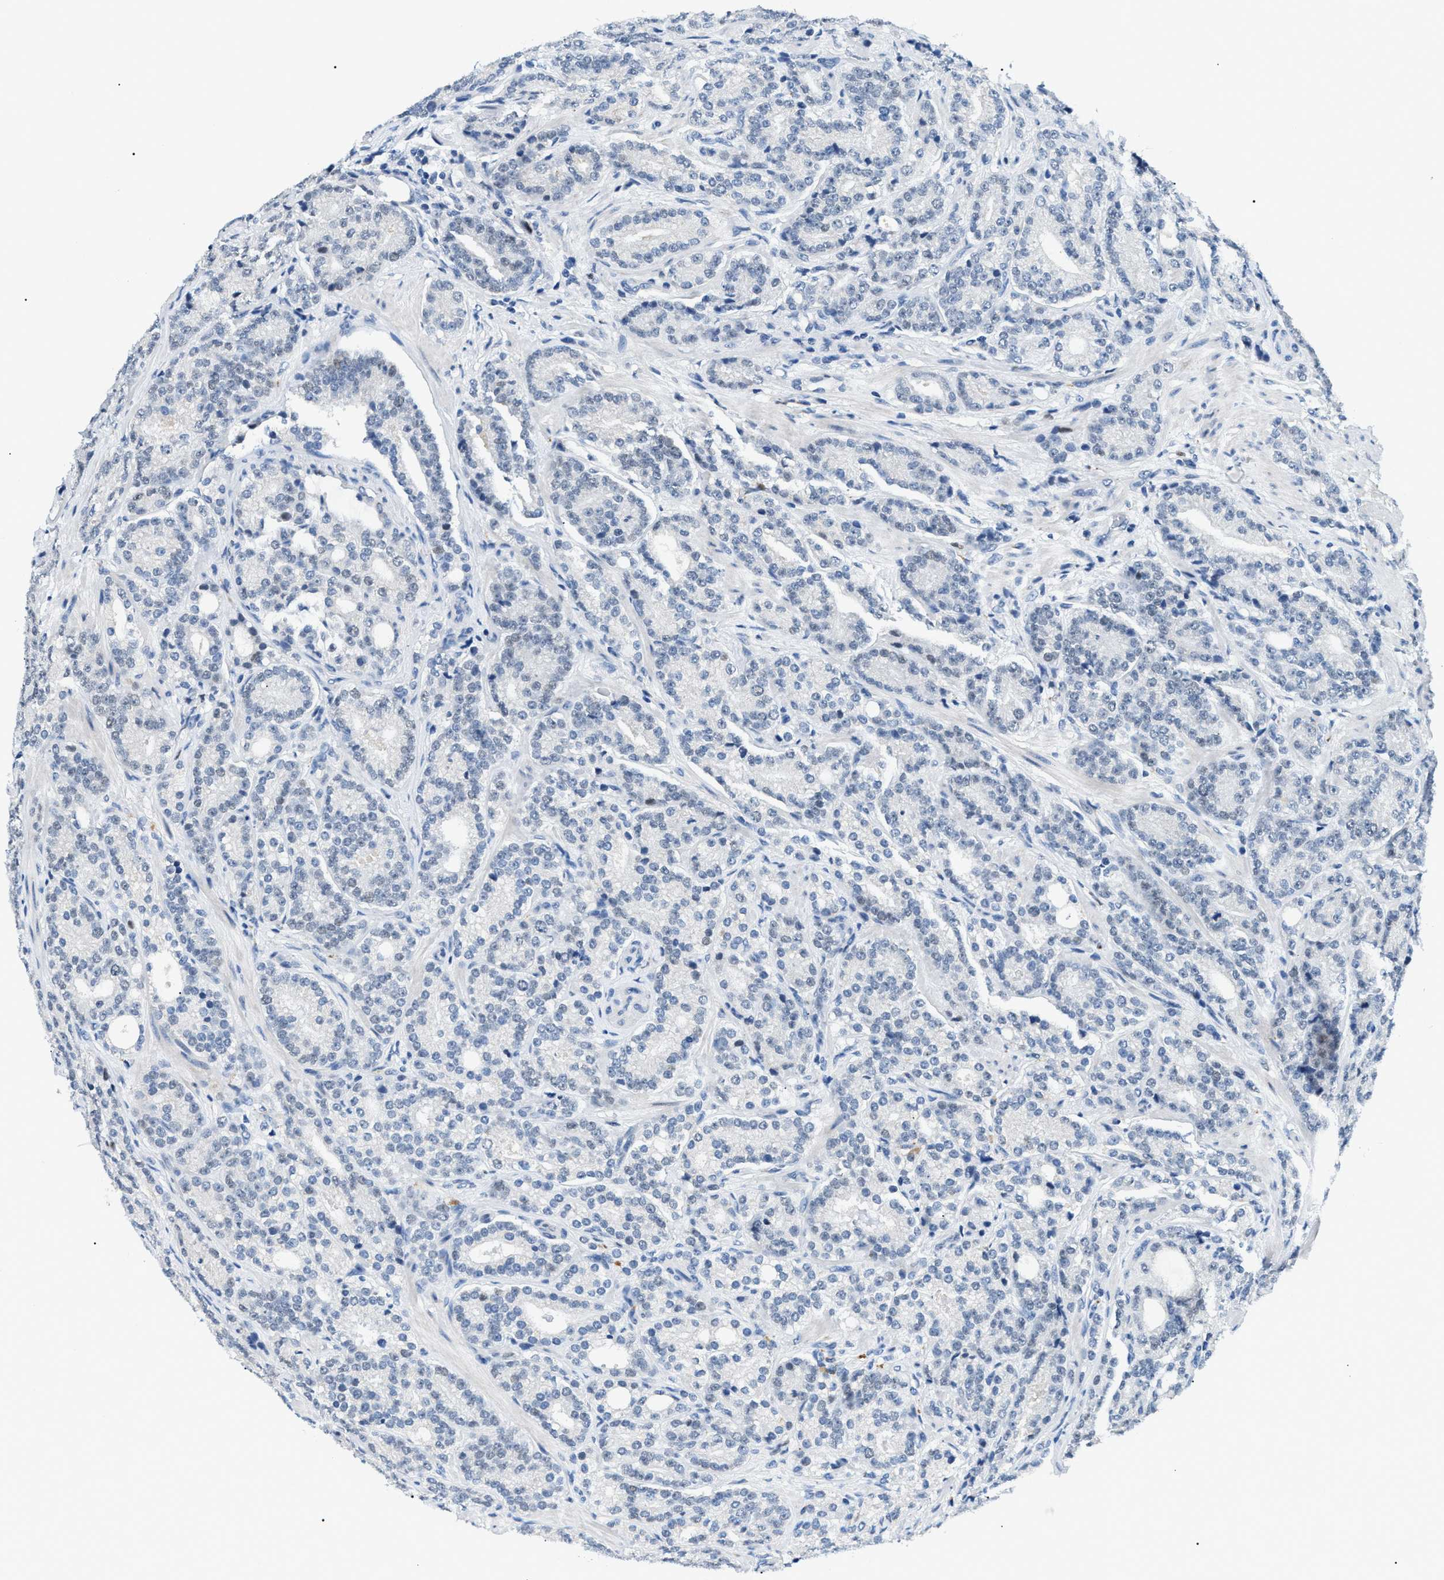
{"staining": {"intensity": "negative", "quantity": "none", "location": "none"}, "tissue": "prostate cancer", "cell_type": "Tumor cells", "image_type": "cancer", "snomed": [{"axis": "morphology", "description": "Adenocarcinoma, High grade"}, {"axis": "topography", "description": "Prostate"}], "caption": "The immunohistochemistry (IHC) micrograph has no significant positivity in tumor cells of prostate cancer (high-grade adenocarcinoma) tissue.", "gene": "SMARCC1", "patient": {"sex": "male", "age": 61}}